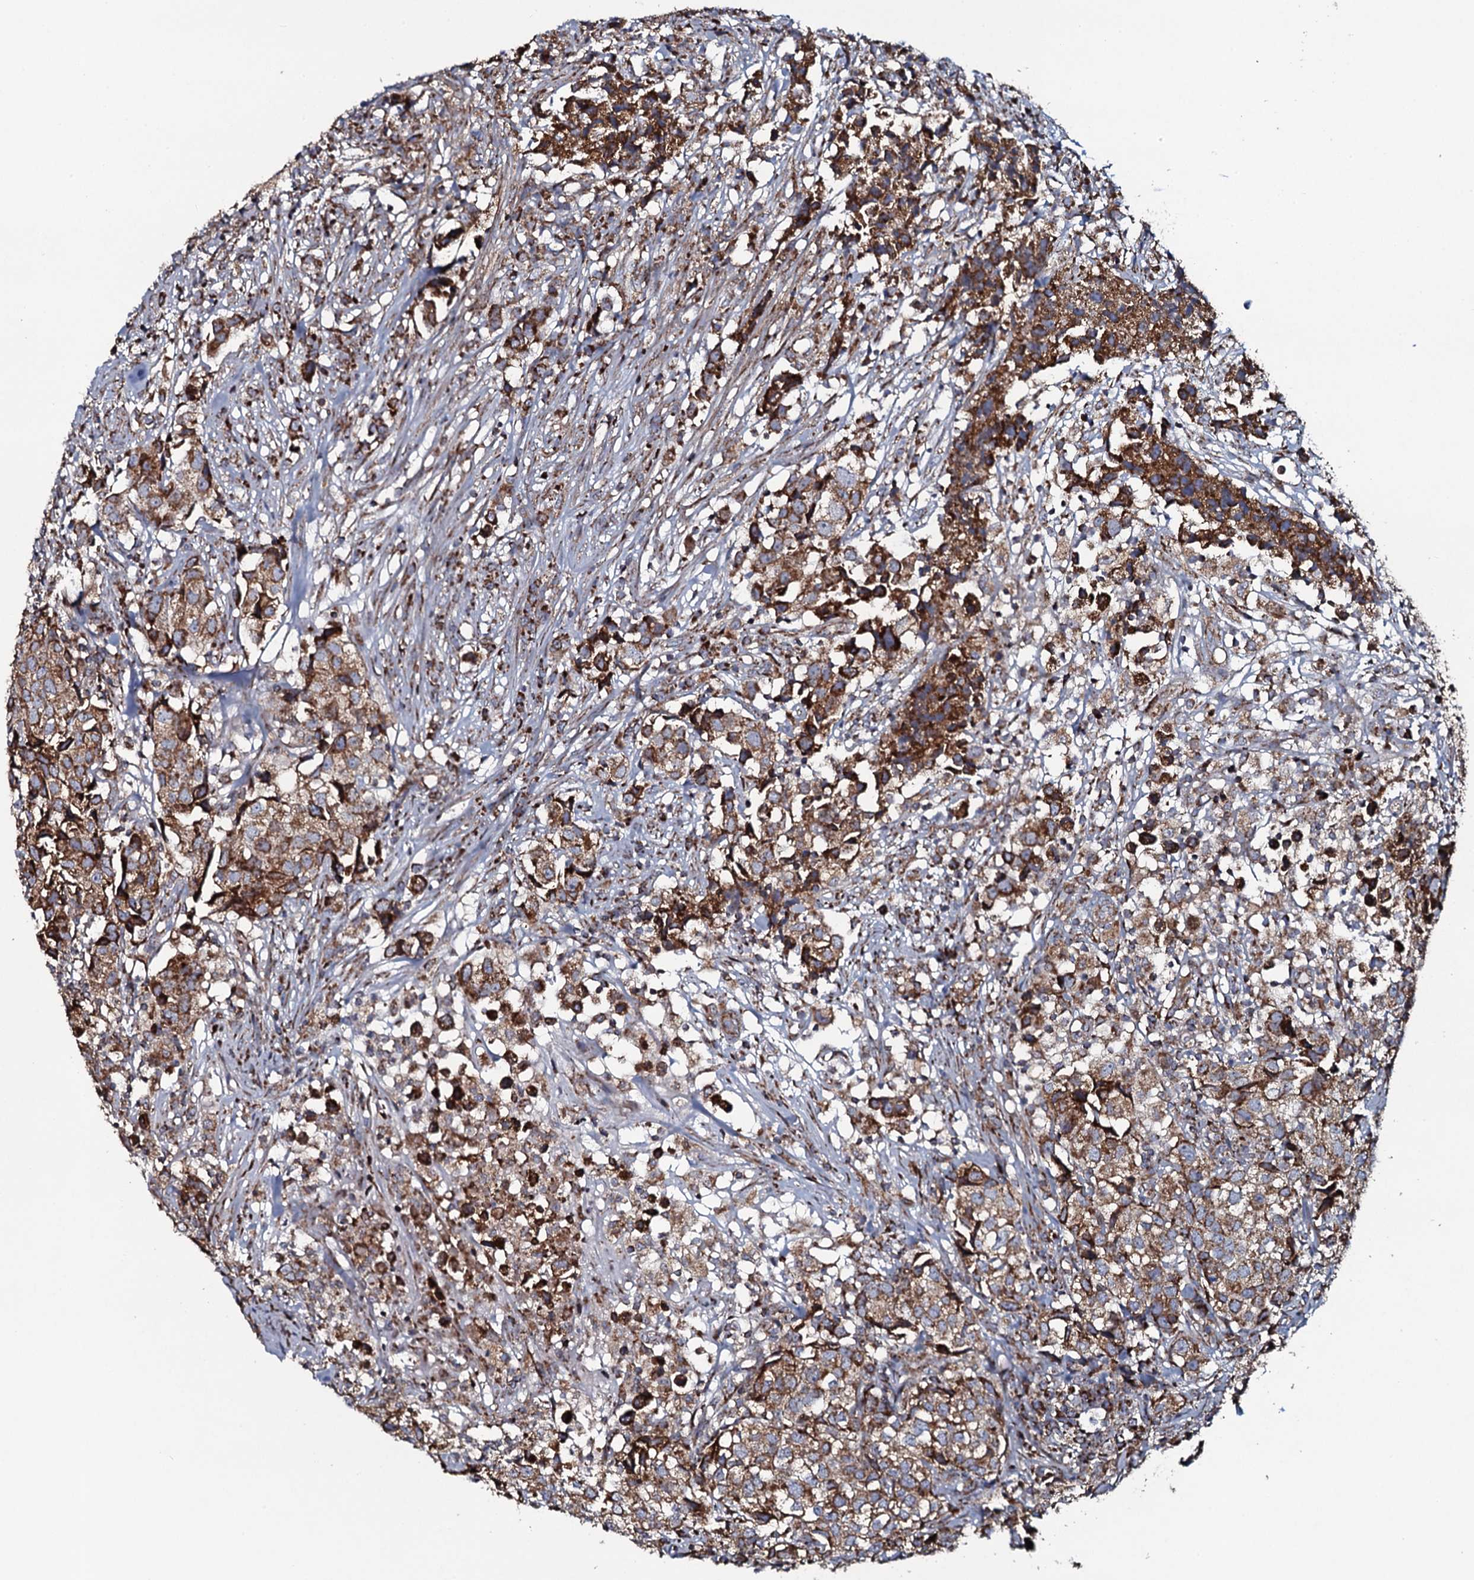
{"staining": {"intensity": "moderate", "quantity": ">75%", "location": "cytoplasmic/membranous"}, "tissue": "urothelial cancer", "cell_type": "Tumor cells", "image_type": "cancer", "snomed": [{"axis": "morphology", "description": "Urothelial carcinoma, High grade"}, {"axis": "topography", "description": "Urinary bladder"}], "caption": "Immunohistochemical staining of human urothelial carcinoma (high-grade) reveals medium levels of moderate cytoplasmic/membranous protein expression in about >75% of tumor cells.", "gene": "EVC2", "patient": {"sex": "female", "age": 75}}